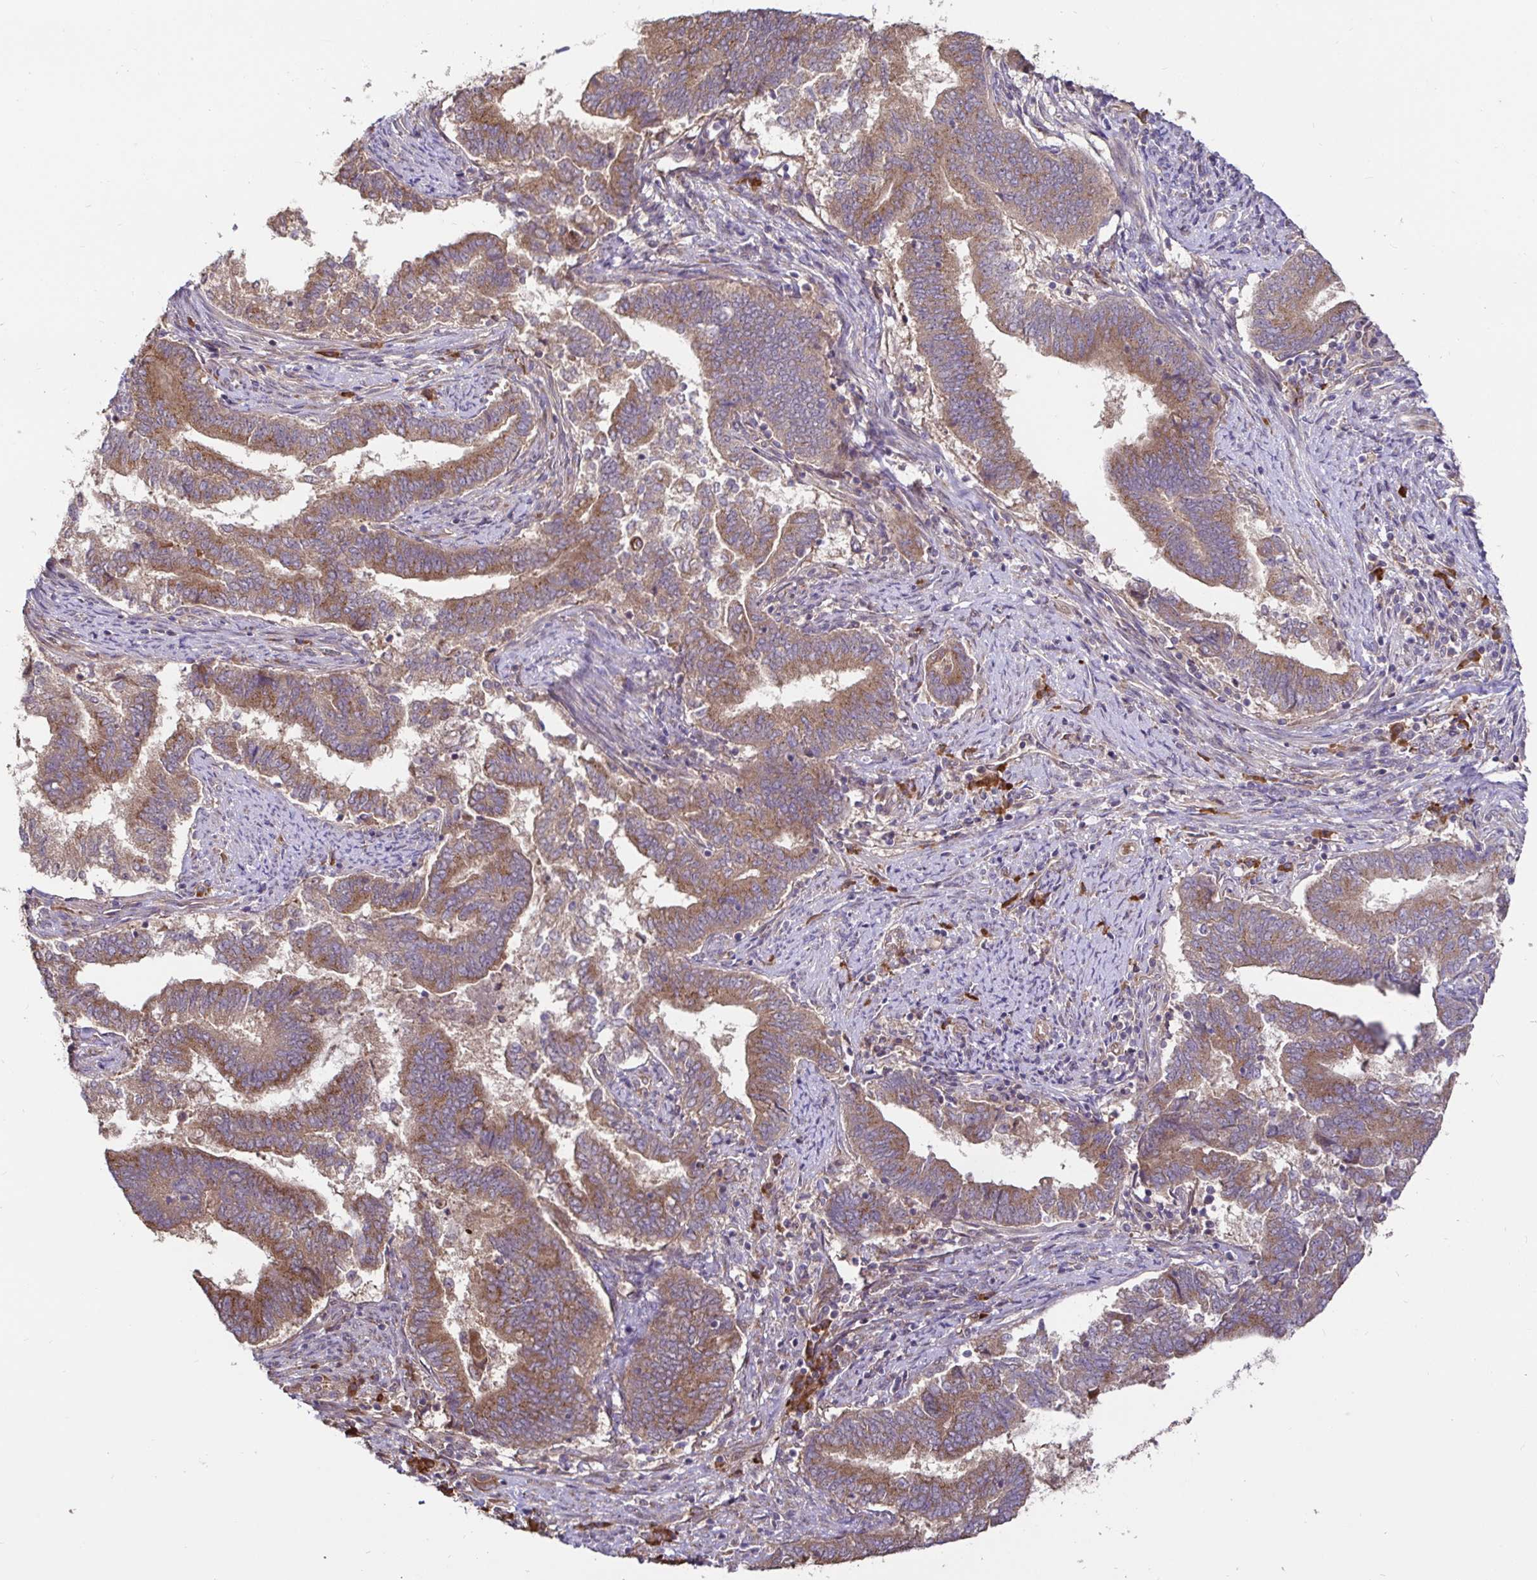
{"staining": {"intensity": "moderate", "quantity": ">75%", "location": "cytoplasmic/membranous"}, "tissue": "endometrial cancer", "cell_type": "Tumor cells", "image_type": "cancer", "snomed": [{"axis": "morphology", "description": "Adenocarcinoma, NOS"}, {"axis": "topography", "description": "Endometrium"}], "caption": "Protein staining reveals moderate cytoplasmic/membranous expression in approximately >75% of tumor cells in adenocarcinoma (endometrial).", "gene": "ELP1", "patient": {"sex": "female", "age": 65}}